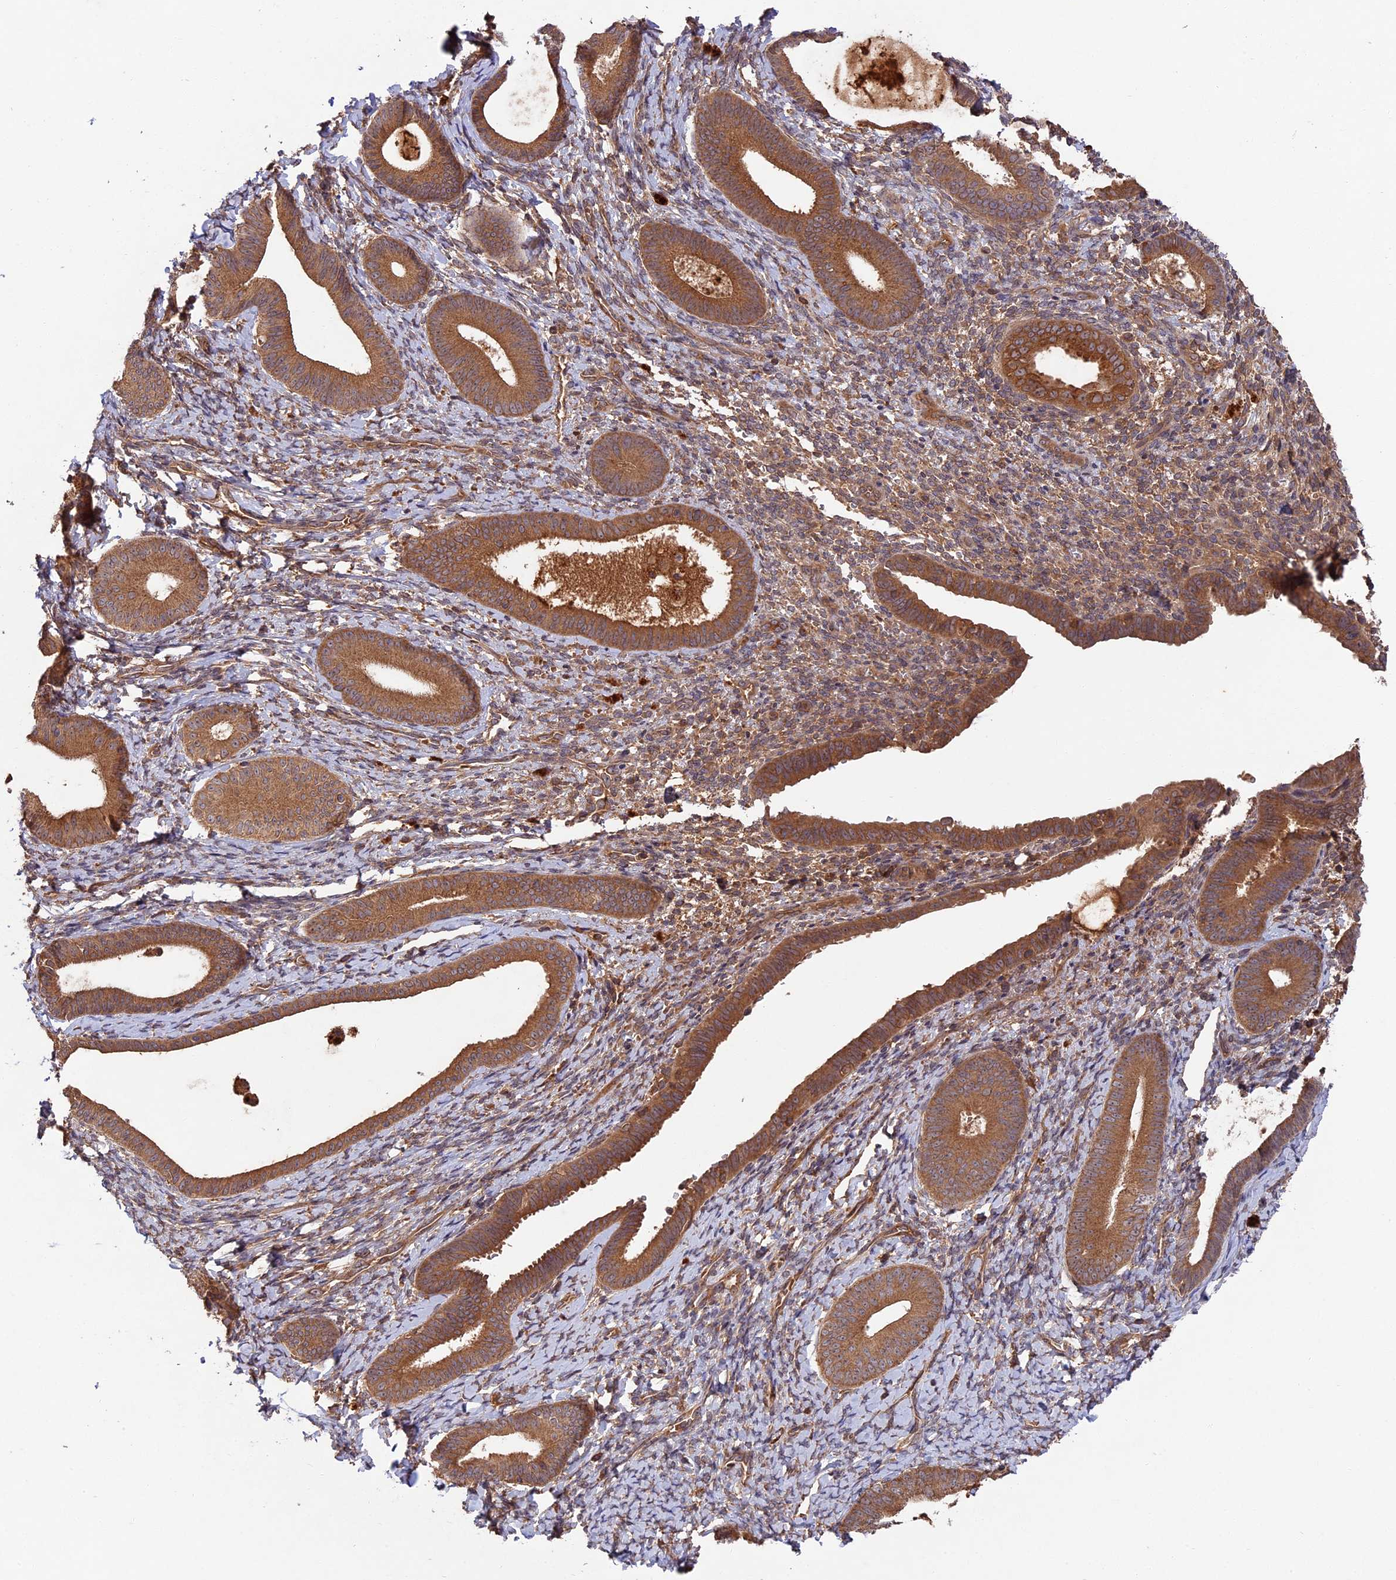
{"staining": {"intensity": "moderate", "quantity": ">75%", "location": "cytoplasmic/membranous"}, "tissue": "endometrium", "cell_type": "Cells in endometrial stroma", "image_type": "normal", "snomed": [{"axis": "morphology", "description": "Normal tissue, NOS"}, {"axis": "topography", "description": "Endometrium"}], "caption": "High-power microscopy captured an immunohistochemistry (IHC) photomicrograph of normal endometrium, revealing moderate cytoplasmic/membranous staining in about >75% of cells in endometrial stroma. The staining was performed using DAB, with brown indicating positive protein expression. Nuclei are stained blue with hematoxylin.", "gene": "CHAC1", "patient": {"sex": "female", "age": 65}}